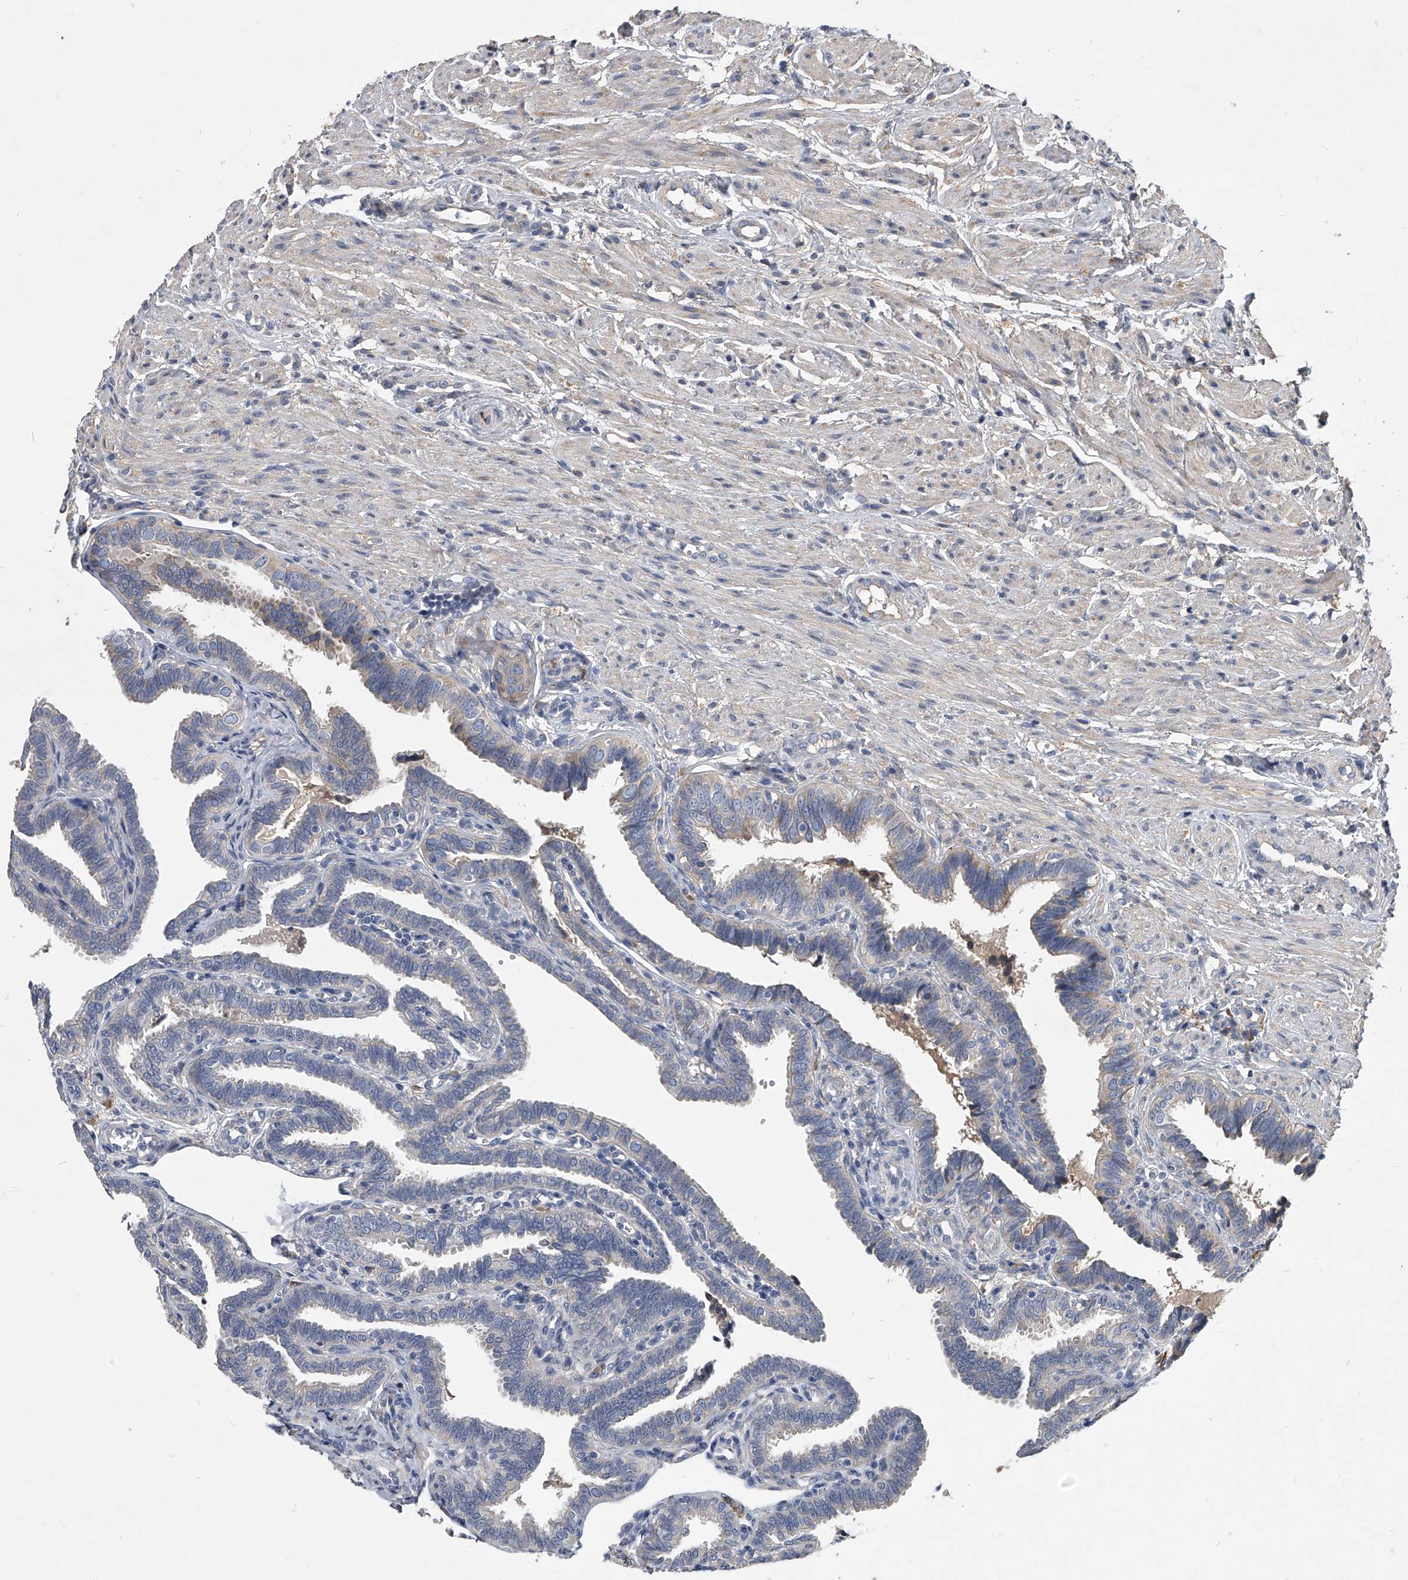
{"staining": {"intensity": "negative", "quantity": "none", "location": "none"}, "tissue": "fallopian tube", "cell_type": "Glandular cells", "image_type": "normal", "snomed": [{"axis": "morphology", "description": "Normal tissue, NOS"}, {"axis": "topography", "description": "Fallopian tube"}], "caption": "Immunohistochemistry (IHC) photomicrograph of normal fallopian tube stained for a protein (brown), which displays no staining in glandular cells. (Stains: DAB (3,3'-diaminobenzidine) IHC with hematoxylin counter stain, Microscopy: brightfield microscopy at high magnification).", "gene": "CCR4", "patient": {"sex": "female", "age": 39}}